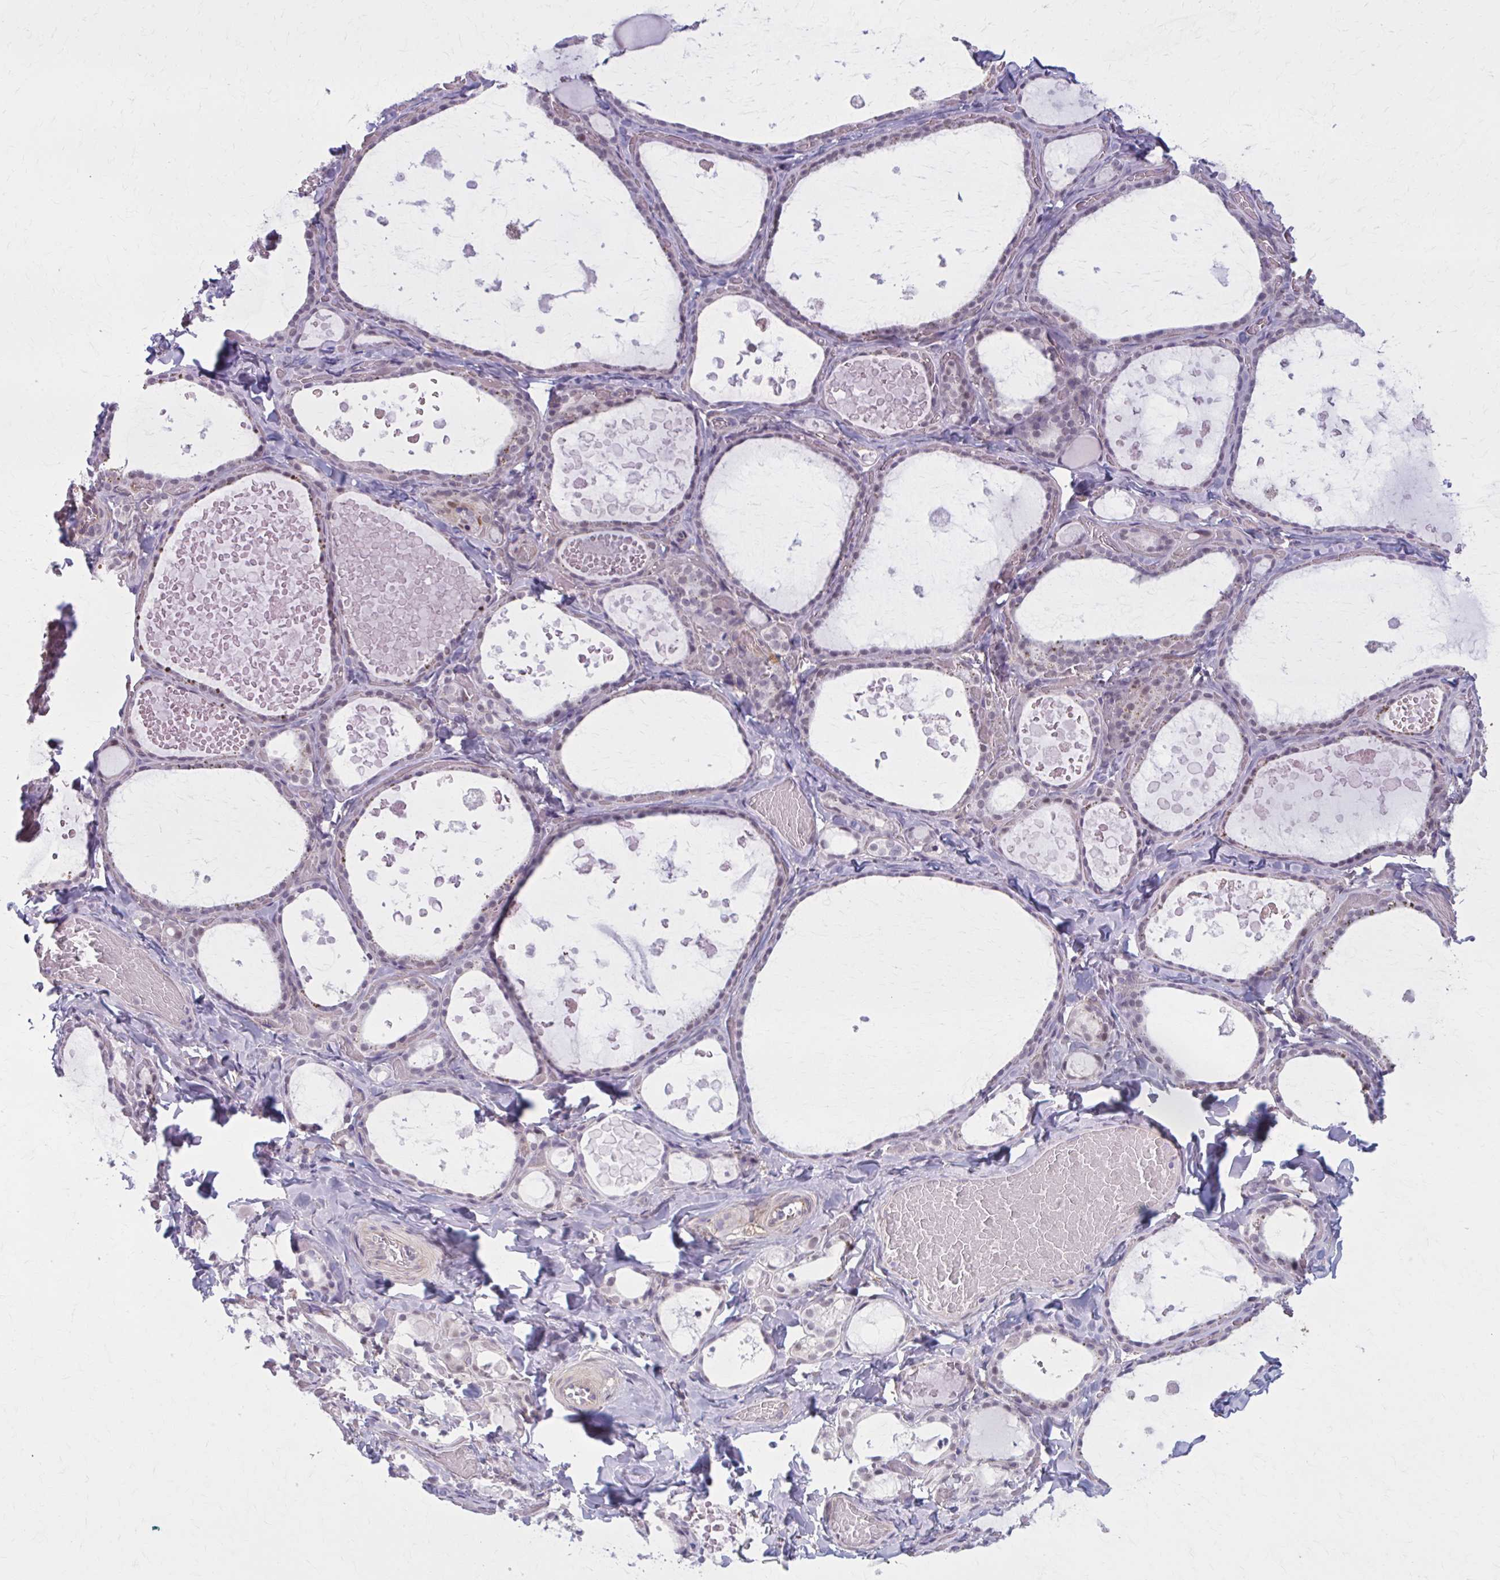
{"staining": {"intensity": "negative", "quantity": "none", "location": "none"}, "tissue": "thyroid gland", "cell_type": "Glandular cells", "image_type": "normal", "snomed": [{"axis": "morphology", "description": "Normal tissue, NOS"}, {"axis": "topography", "description": "Thyroid gland"}], "caption": "IHC photomicrograph of normal human thyroid gland stained for a protein (brown), which shows no positivity in glandular cells.", "gene": "NUMBL", "patient": {"sex": "female", "age": 56}}